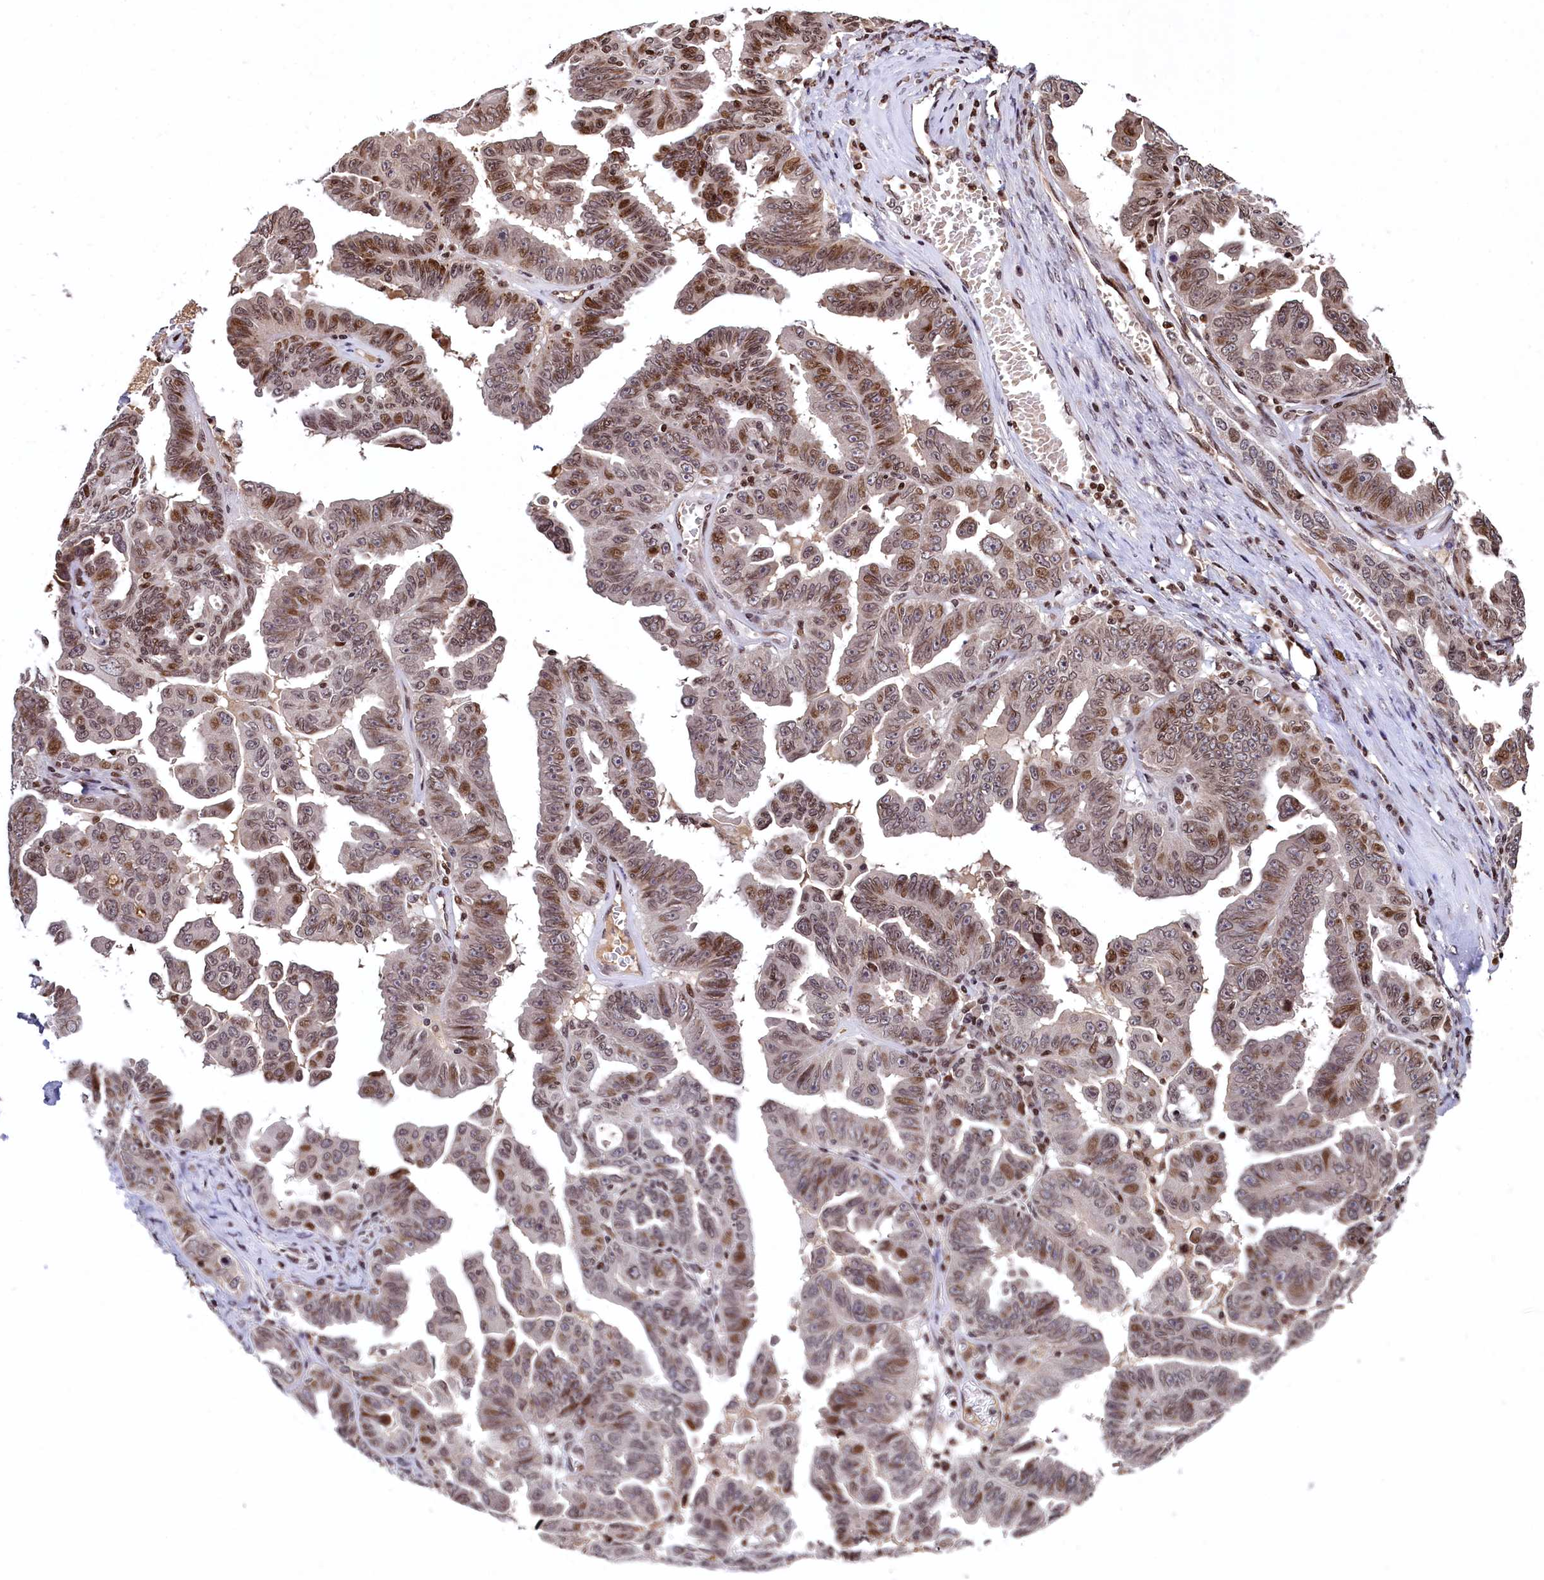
{"staining": {"intensity": "moderate", "quantity": "25%-75%", "location": "nuclear"}, "tissue": "ovarian cancer", "cell_type": "Tumor cells", "image_type": "cancer", "snomed": [{"axis": "morphology", "description": "Carcinoma, endometroid"}, {"axis": "topography", "description": "Ovary"}], "caption": "This is a photomicrograph of immunohistochemistry (IHC) staining of ovarian endometroid carcinoma, which shows moderate staining in the nuclear of tumor cells.", "gene": "FAM217B", "patient": {"sex": "female", "age": 62}}